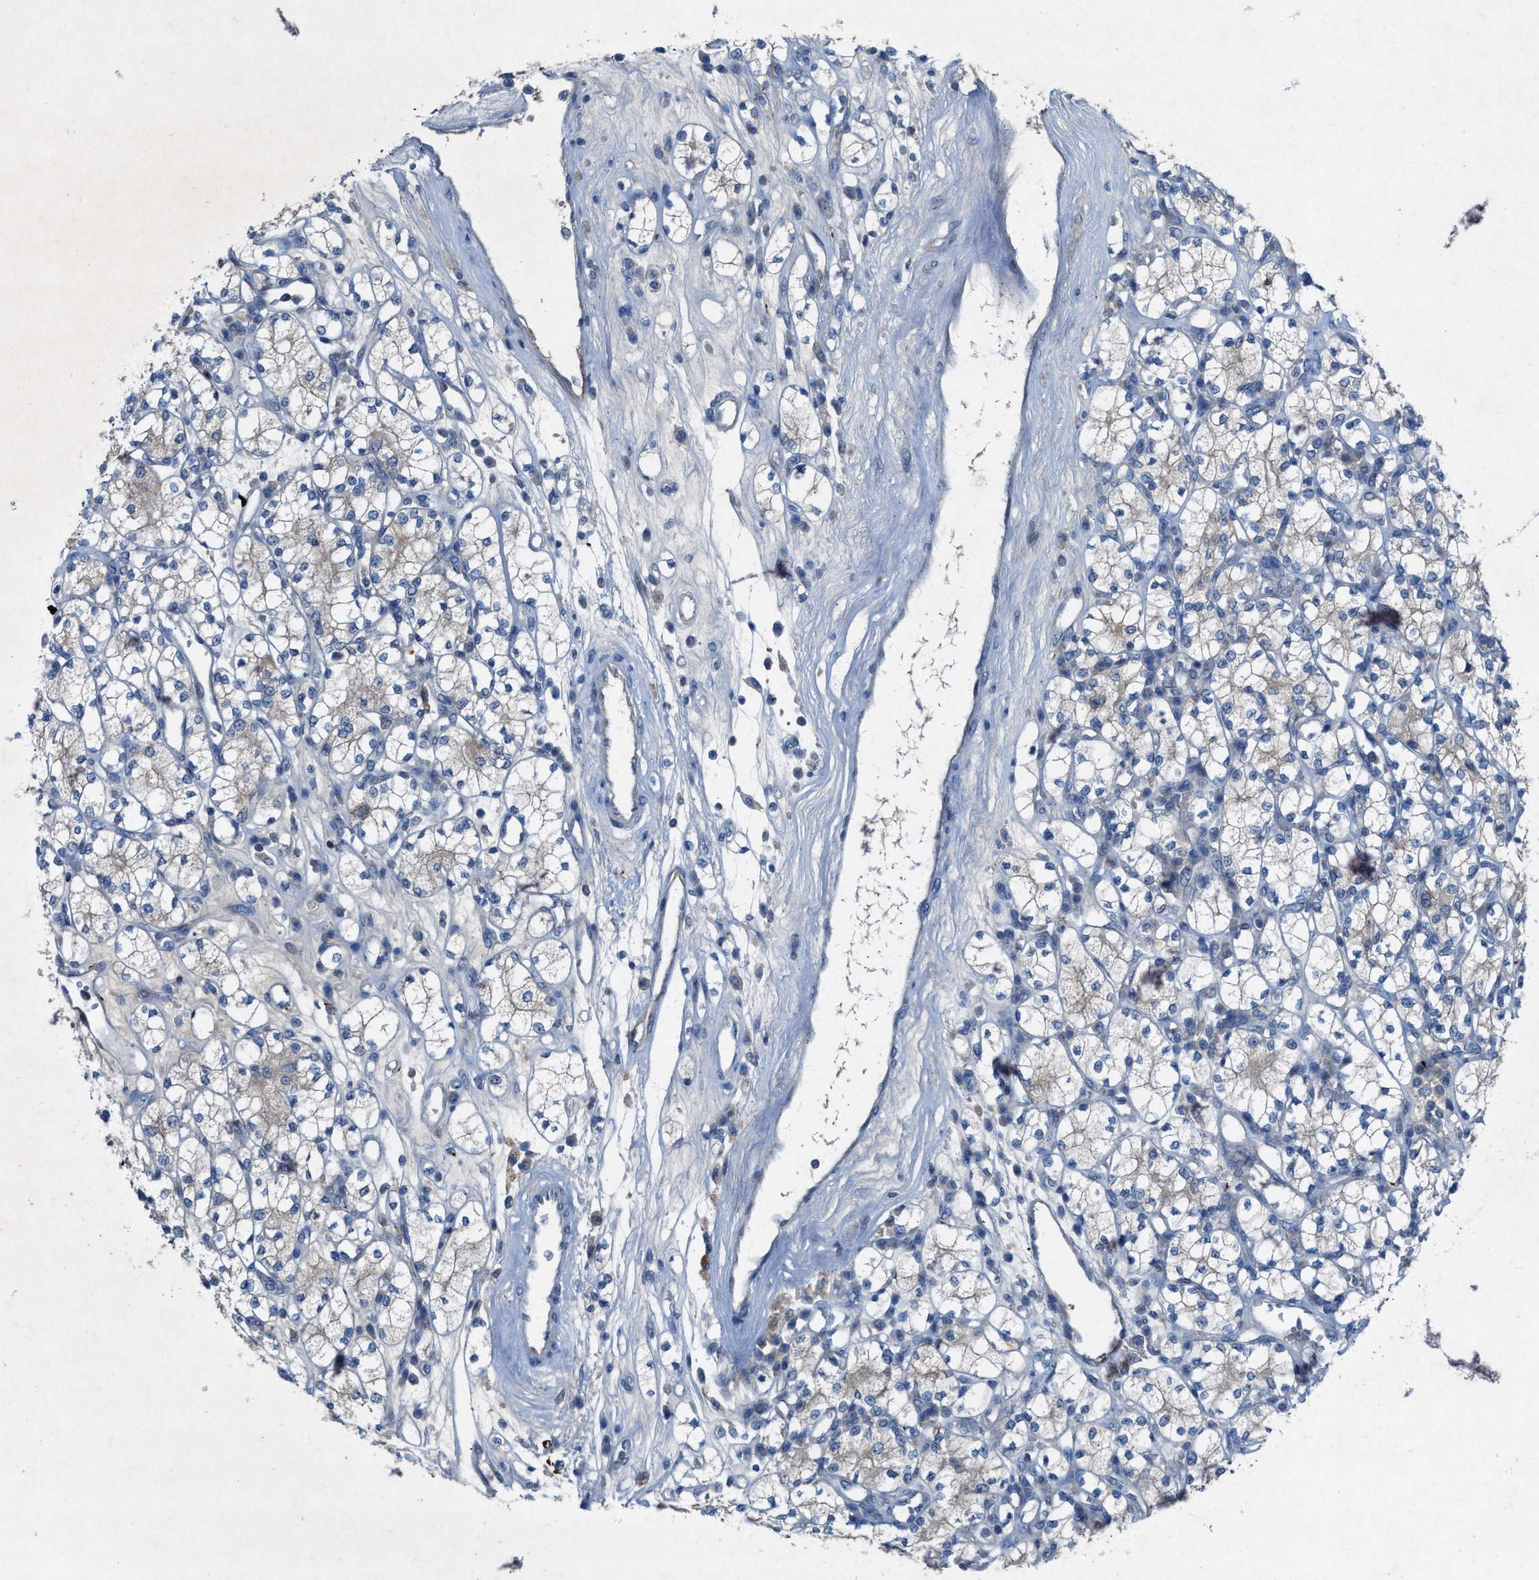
{"staining": {"intensity": "weak", "quantity": "<25%", "location": "cytoplasmic/membranous"}, "tissue": "renal cancer", "cell_type": "Tumor cells", "image_type": "cancer", "snomed": [{"axis": "morphology", "description": "Adenocarcinoma, NOS"}, {"axis": "topography", "description": "Kidney"}], "caption": "This is an immunohistochemistry (IHC) micrograph of human renal cancer (adenocarcinoma). There is no positivity in tumor cells.", "gene": "URGCP", "patient": {"sex": "male", "age": 77}}